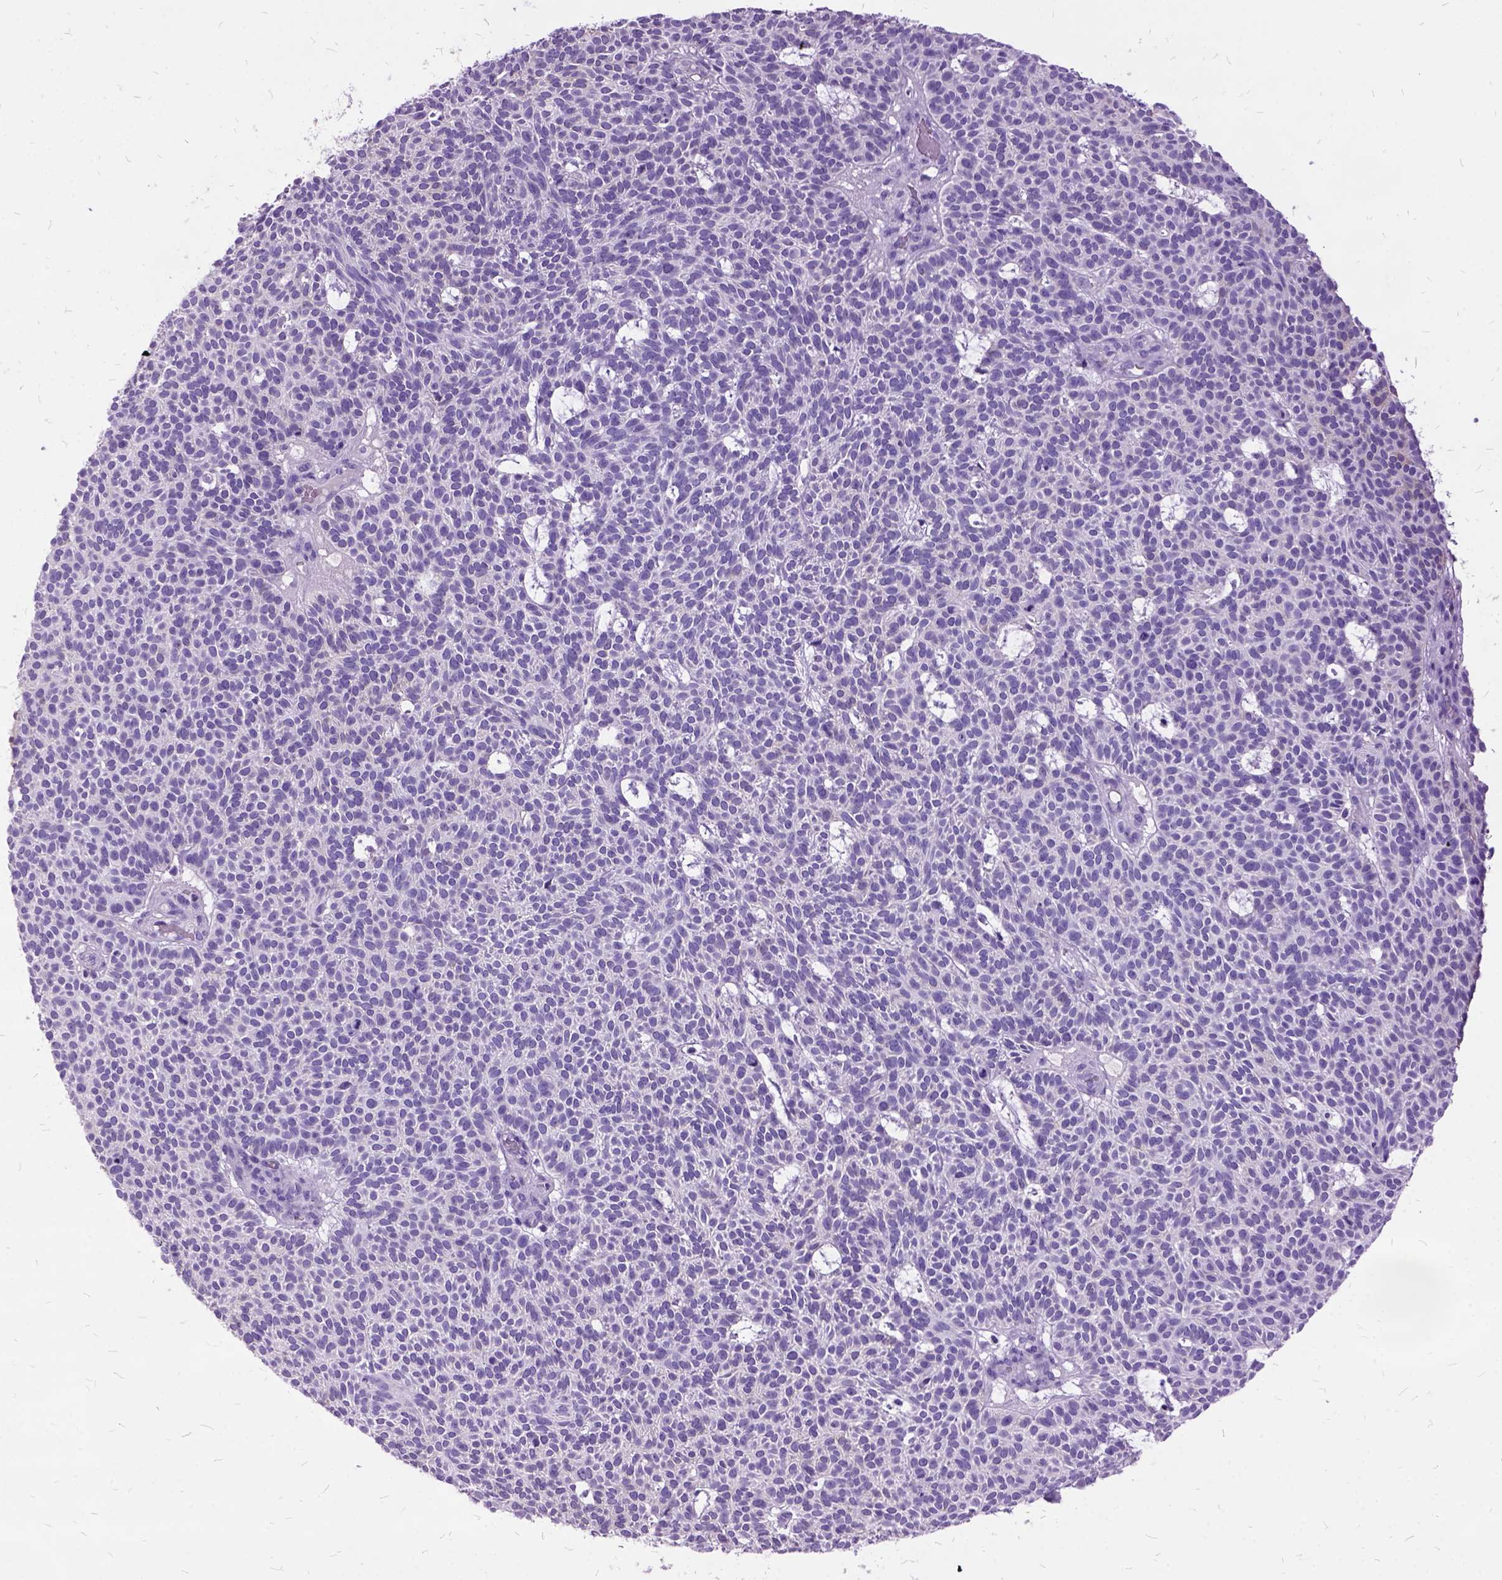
{"staining": {"intensity": "weak", "quantity": "<25%", "location": "cytoplasmic/membranous"}, "tissue": "skin cancer", "cell_type": "Tumor cells", "image_type": "cancer", "snomed": [{"axis": "morphology", "description": "Squamous cell carcinoma, NOS"}, {"axis": "topography", "description": "Skin"}], "caption": "Tumor cells show no significant protein expression in skin cancer. (Brightfield microscopy of DAB (3,3'-diaminobenzidine) immunohistochemistry (IHC) at high magnification).", "gene": "MME", "patient": {"sex": "female", "age": 90}}